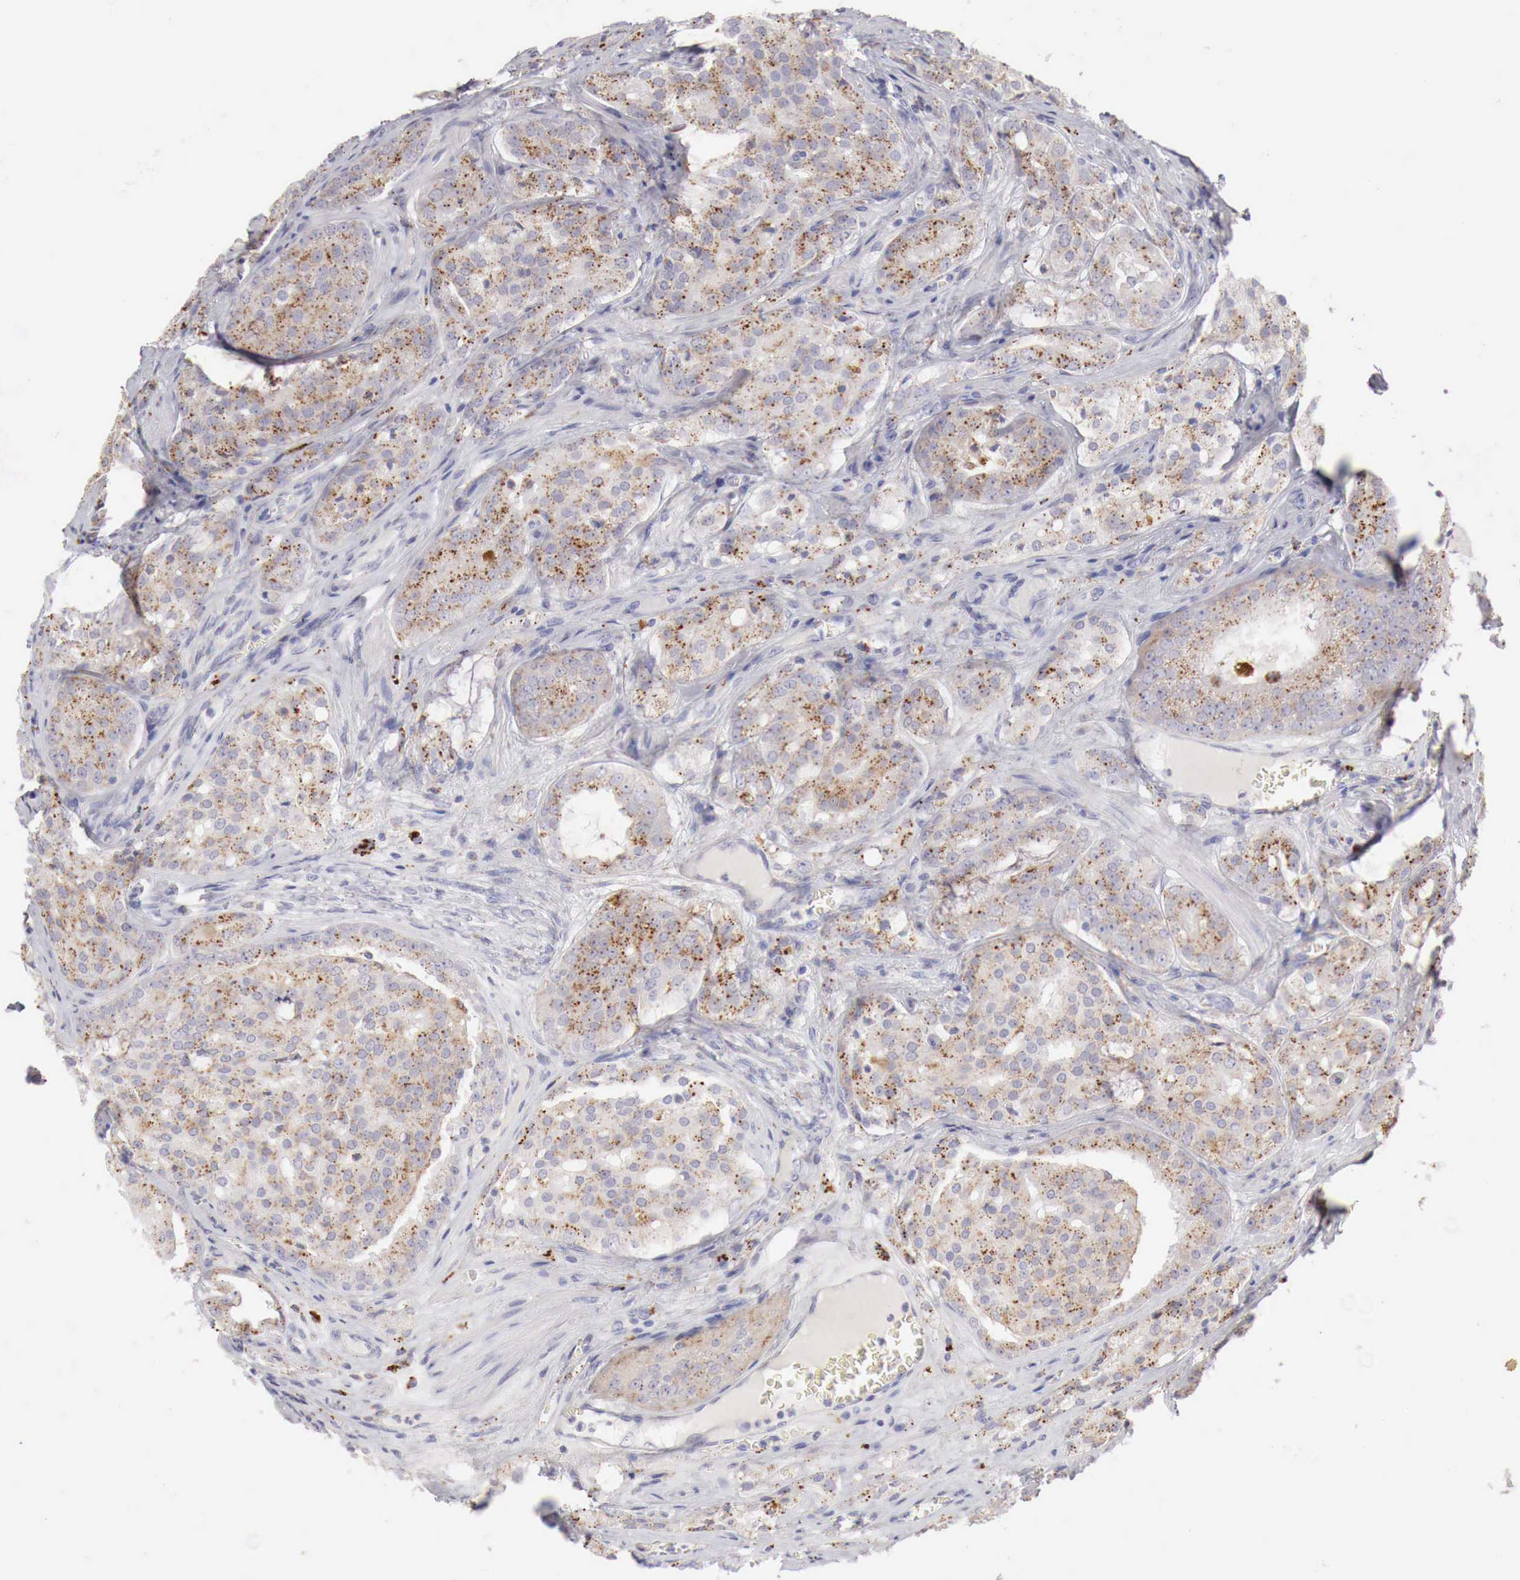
{"staining": {"intensity": "moderate", "quantity": ">75%", "location": "cytoplasmic/membranous"}, "tissue": "prostate cancer", "cell_type": "Tumor cells", "image_type": "cancer", "snomed": [{"axis": "morphology", "description": "Adenocarcinoma, Medium grade"}, {"axis": "topography", "description": "Prostate"}], "caption": "Human prostate adenocarcinoma (medium-grade) stained with a brown dye demonstrates moderate cytoplasmic/membranous positive expression in approximately >75% of tumor cells.", "gene": "GLA", "patient": {"sex": "male", "age": 60}}